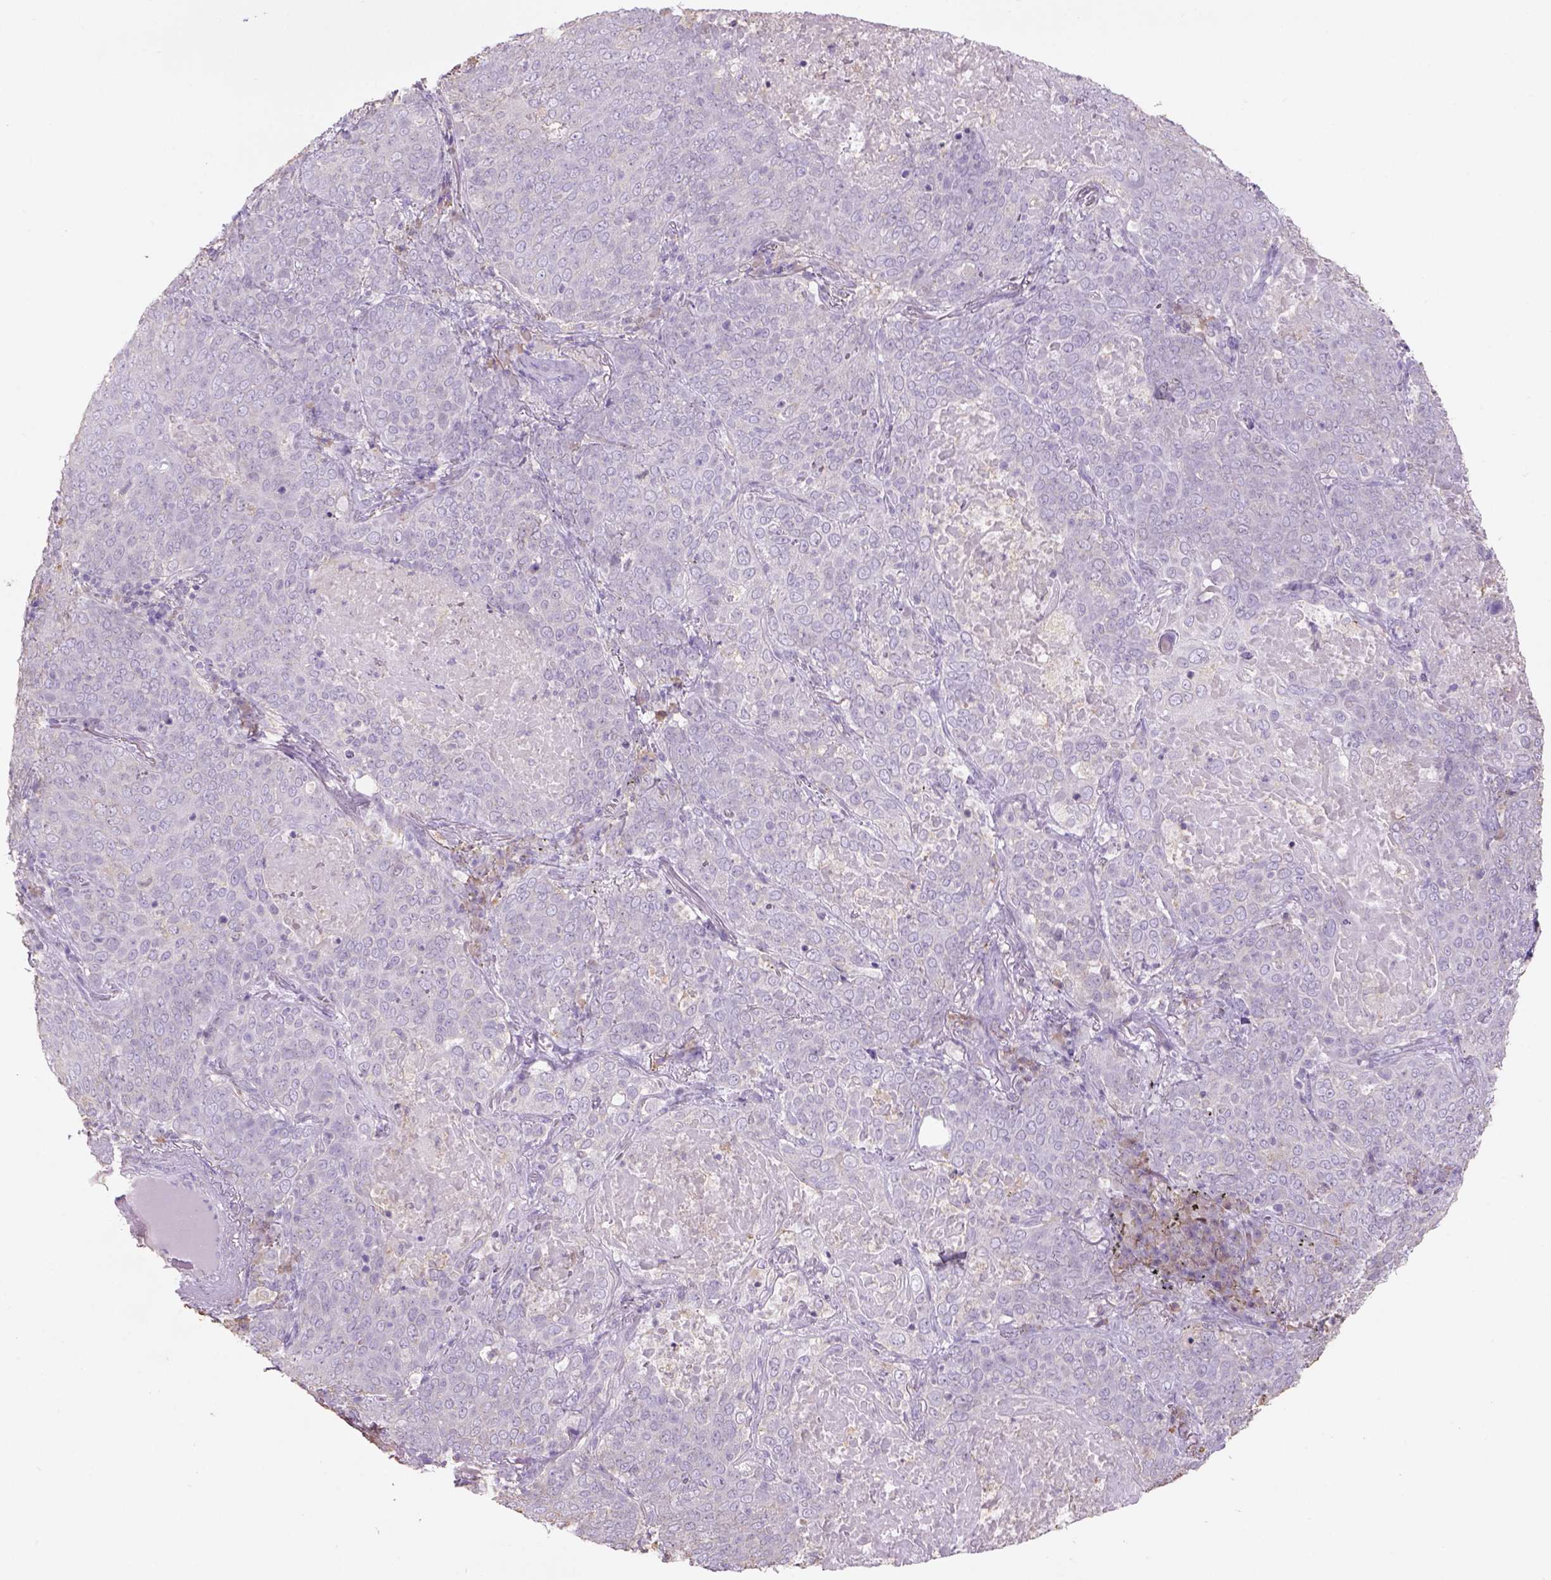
{"staining": {"intensity": "negative", "quantity": "none", "location": "none"}, "tissue": "lung cancer", "cell_type": "Tumor cells", "image_type": "cancer", "snomed": [{"axis": "morphology", "description": "Squamous cell carcinoma, NOS"}, {"axis": "topography", "description": "Lung"}], "caption": "This histopathology image is of lung squamous cell carcinoma stained with immunohistochemistry to label a protein in brown with the nuclei are counter-stained blue. There is no staining in tumor cells.", "gene": "NAALAD2", "patient": {"sex": "male", "age": 82}}